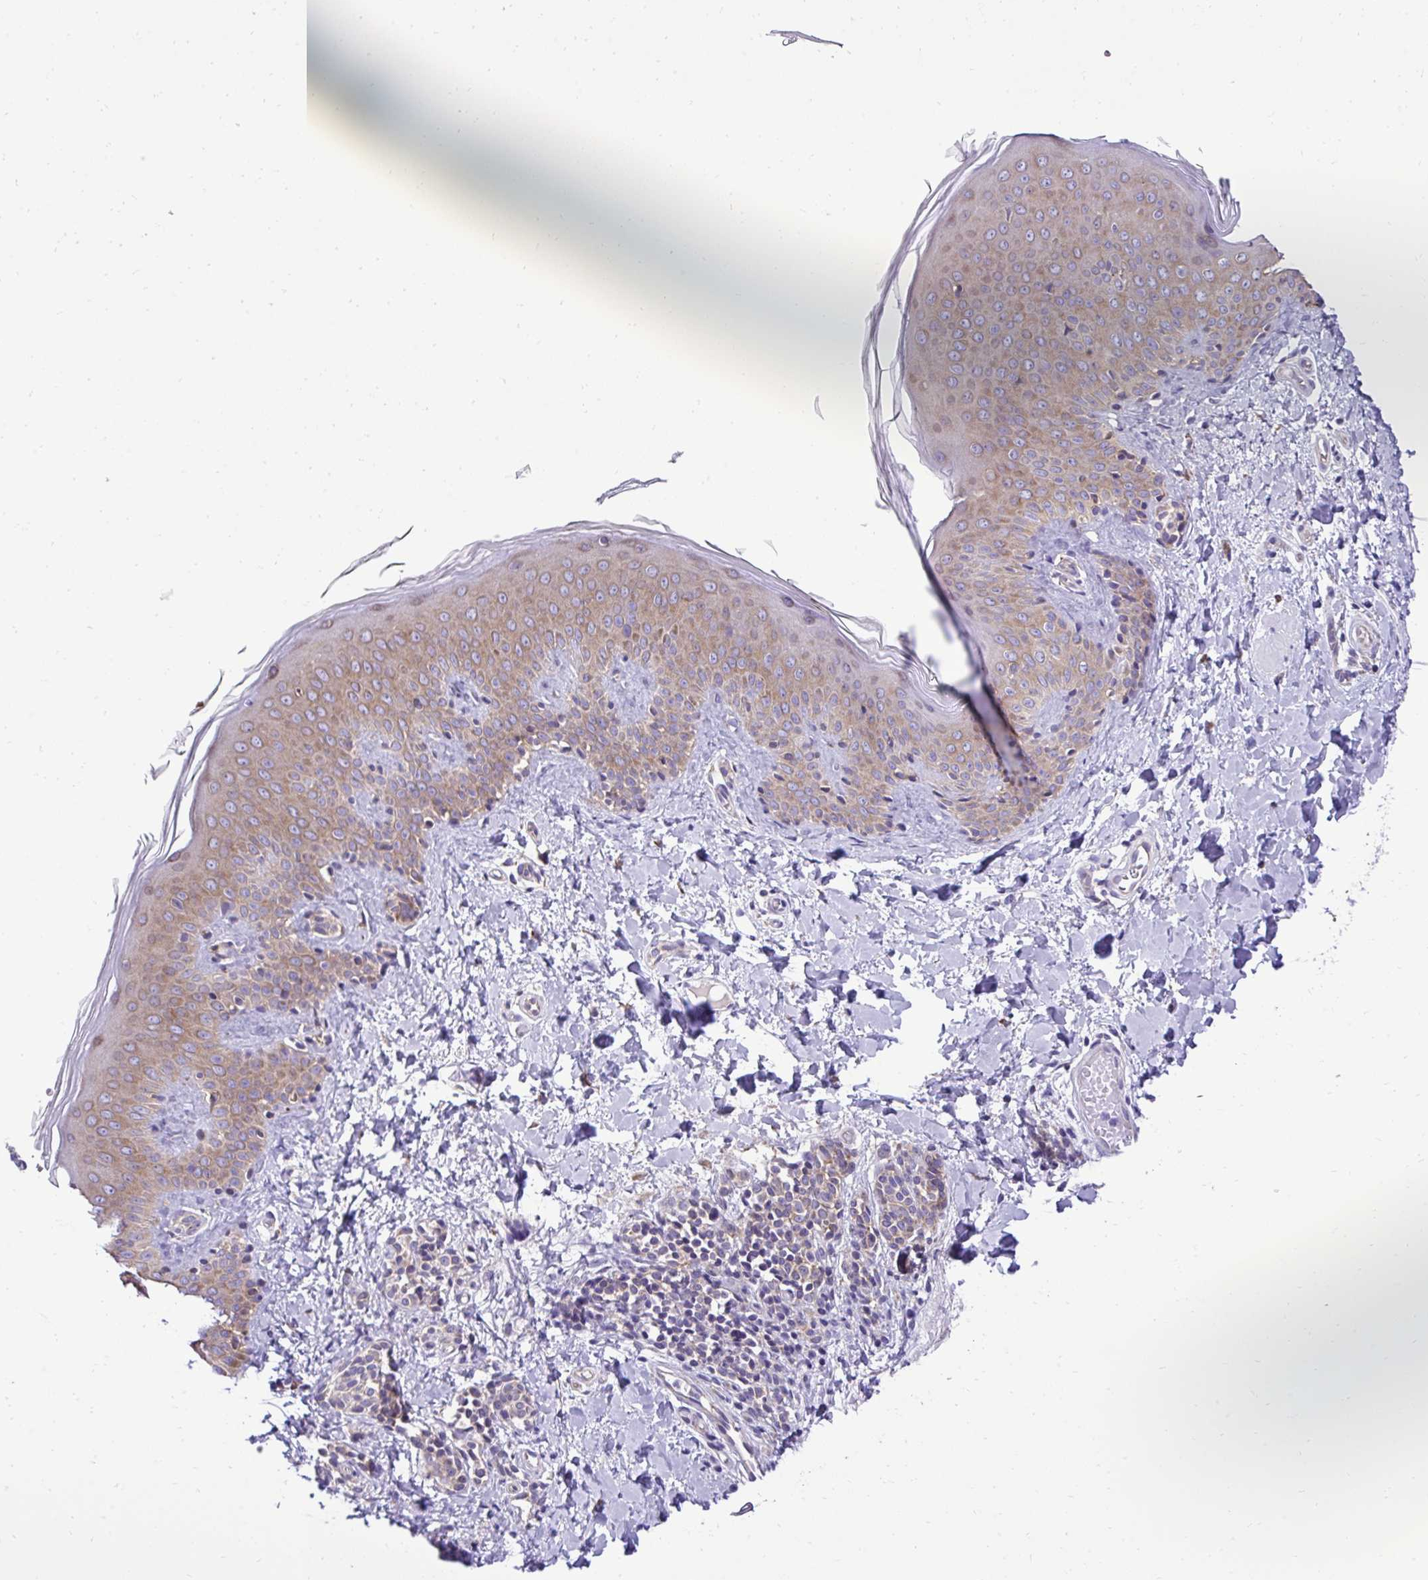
{"staining": {"intensity": "negative", "quantity": "none", "location": "none"}, "tissue": "skin", "cell_type": "Fibroblasts", "image_type": "normal", "snomed": [{"axis": "morphology", "description": "Normal tissue, NOS"}, {"axis": "topography", "description": "Skin"}], "caption": "High magnification brightfield microscopy of benign skin stained with DAB (brown) and counterstained with hematoxylin (blue): fibroblasts show no significant expression.", "gene": "RPL7", "patient": {"sex": "male", "age": 16}}